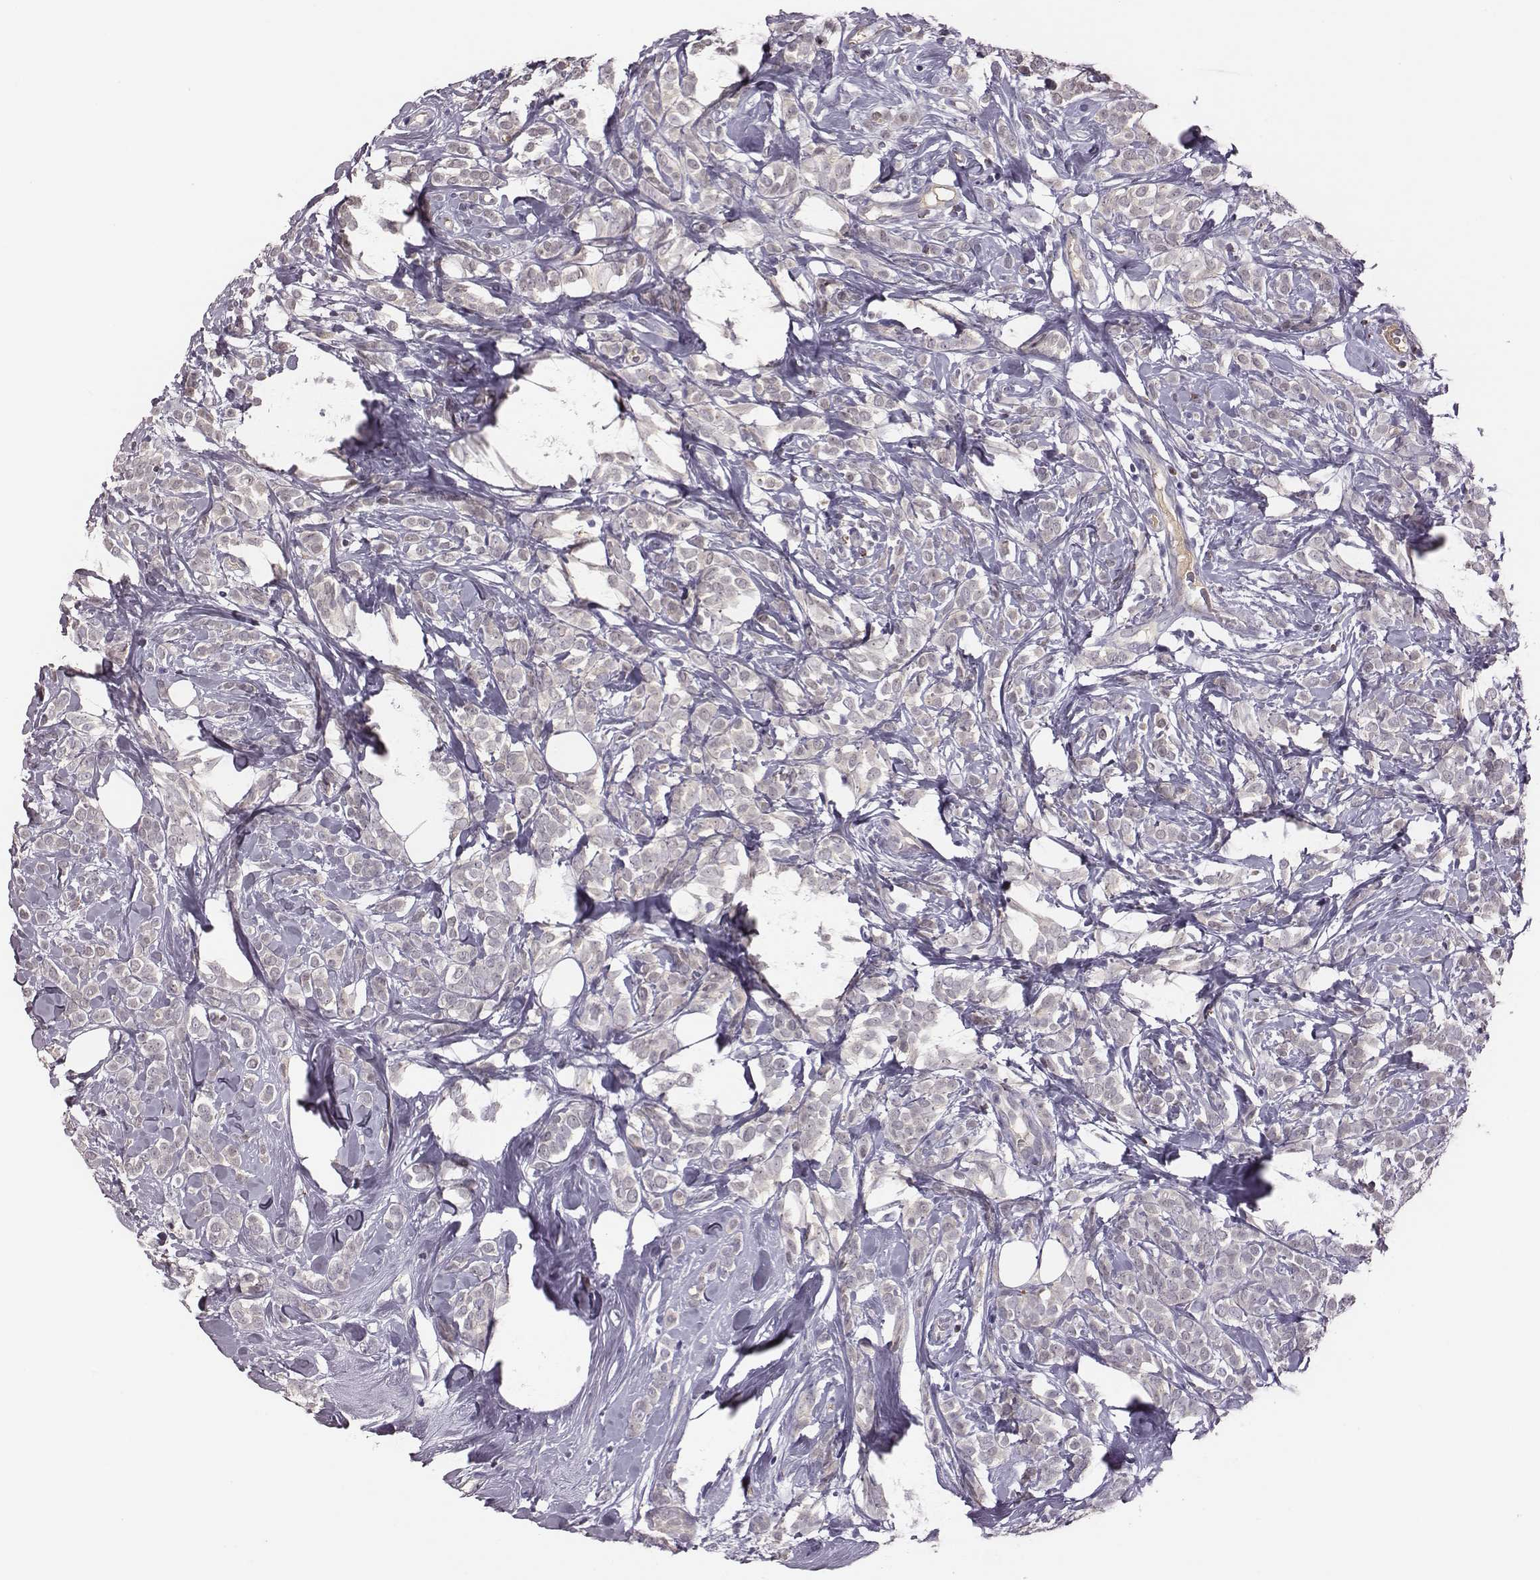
{"staining": {"intensity": "negative", "quantity": "none", "location": "none"}, "tissue": "breast cancer", "cell_type": "Tumor cells", "image_type": "cancer", "snomed": [{"axis": "morphology", "description": "Lobular carcinoma"}, {"axis": "topography", "description": "Breast"}], "caption": "This is a histopathology image of immunohistochemistry staining of breast cancer, which shows no expression in tumor cells.", "gene": "KMO", "patient": {"sex": "female", "age": 49}}